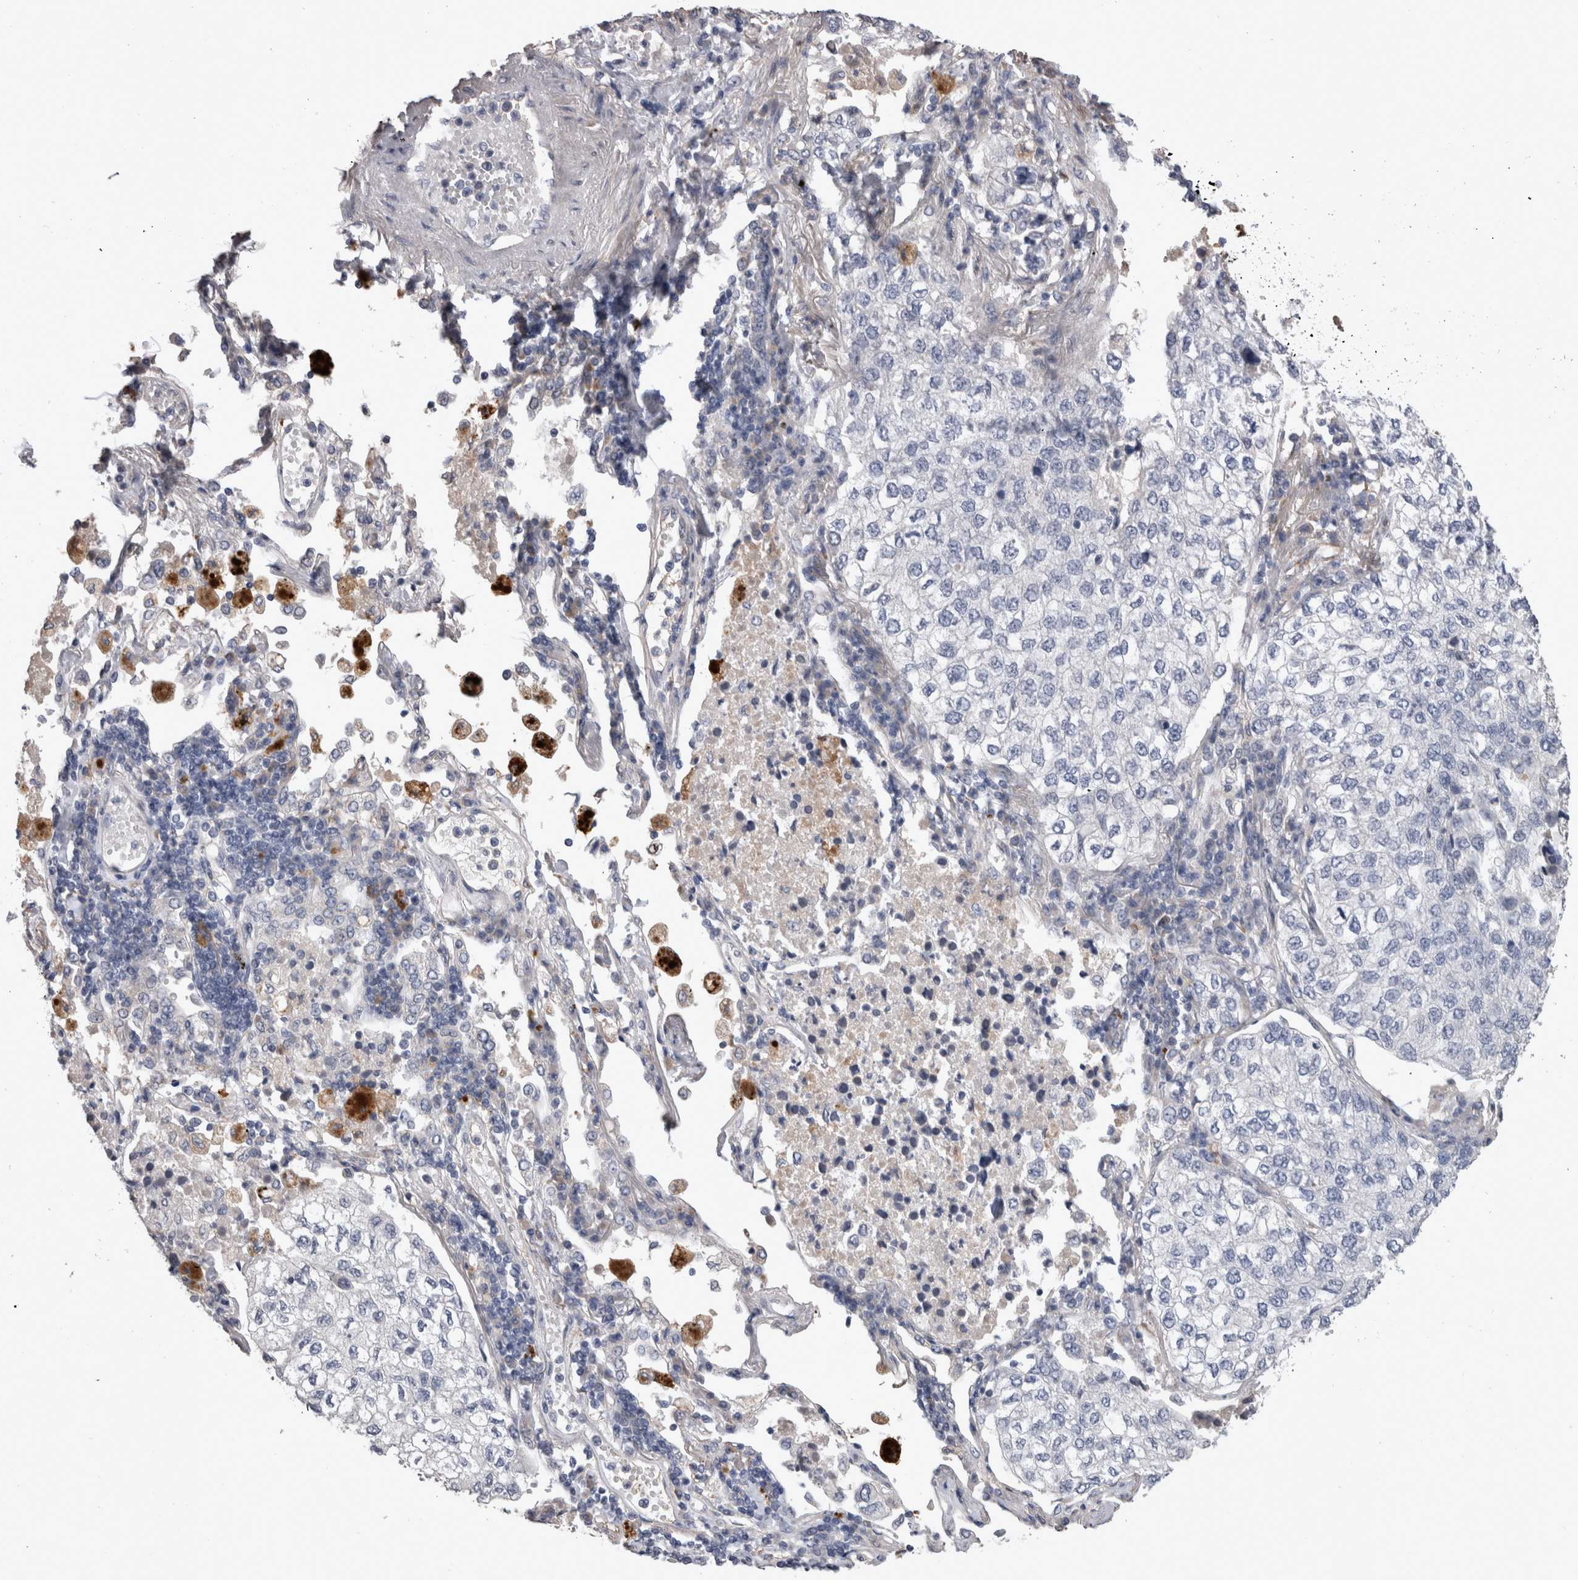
{"staining": {"intensity": "negative", "quantity": "none", "location": "none"}, "tissue": "lung cancer", "cell_type": "Tumor cells", "image_type": "cancer", "snomed": [{"axis": "morphology", "description": "Adenocarcinoma, NOS"}, {"axis": "topography", "description": "Lung"}], "caption": "This is an immunohistochemistry (IHC) photomicrograph of human adenocarcinoma (lung). There is no positivity in tumor cells.", "gene": "STC1", "patient": {"sex": "male", "age": 63}}